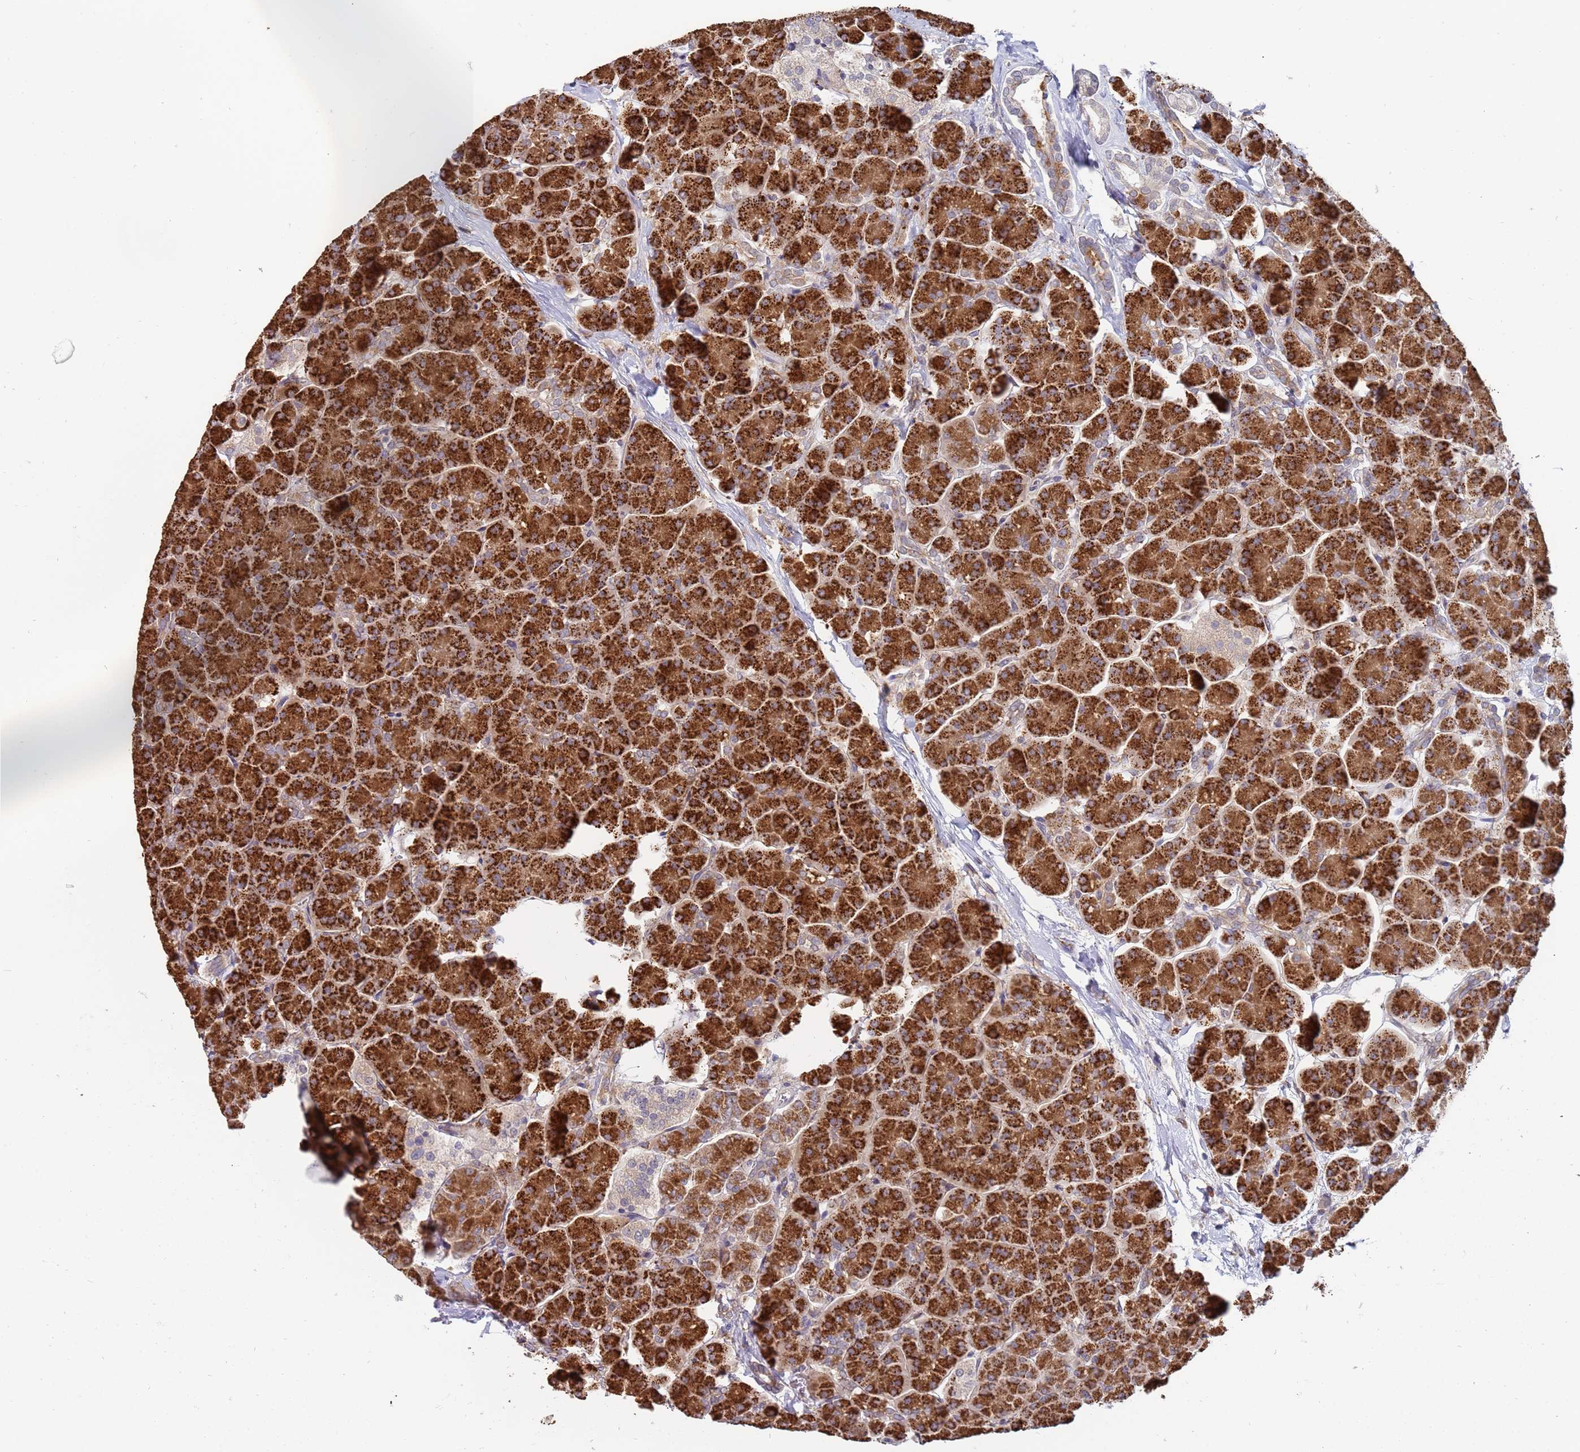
{"staining": {"intensity": "strong", "quantity": ">75%", "location": "cytoplasmic/membranous"}, "tissue": "pancreas", "cell_type": "Exocrine glandular cells", "image_type": "normal", "snomed": [{"axis": "morphology", "description": "Normal tissue, NOS"}, {"axis": "topography", "description": "Pancreas"}, {"axis": "topography", "description": "Peripheral nerve tissue"}], "caption": "Benign pancreas shows strong cytoplasmic/membranous expression in approximately >75% of exocrine glandular cells.", "gene": "VRK2", "patient": {"sex": "male", "age": 54}}